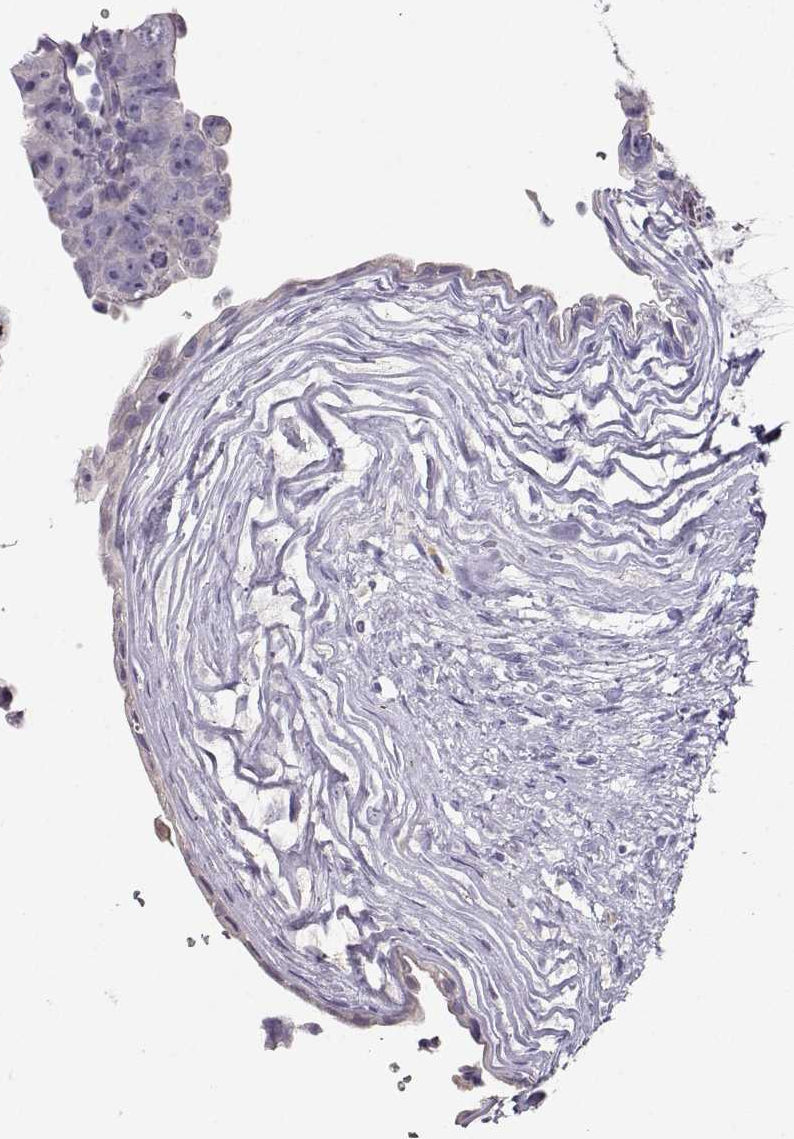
{"staining": {"intensity": "negative", "quantity": "none", "location": "none"}, "tissue": "testis cancer", "cell_type": "Tumor cells", "image_type": "cancer", "snomed": [{"axis": "morphology", "description": "Normal tissue, NOS"}, {"axis": "morphology", "description": "Carcinoma, Embryonal, NOS"}, {"axis": "topography", "description": "Testis"}, {"axis": "topography", "description": "Epididymis"}], "caption": "The immunohistochemistry micrograph has no significant staining in tumor cells of embryonal carcinoma (testis) tissue.", "gene": "NDRG4", "patient": {"sex": "male", "age": 24}}